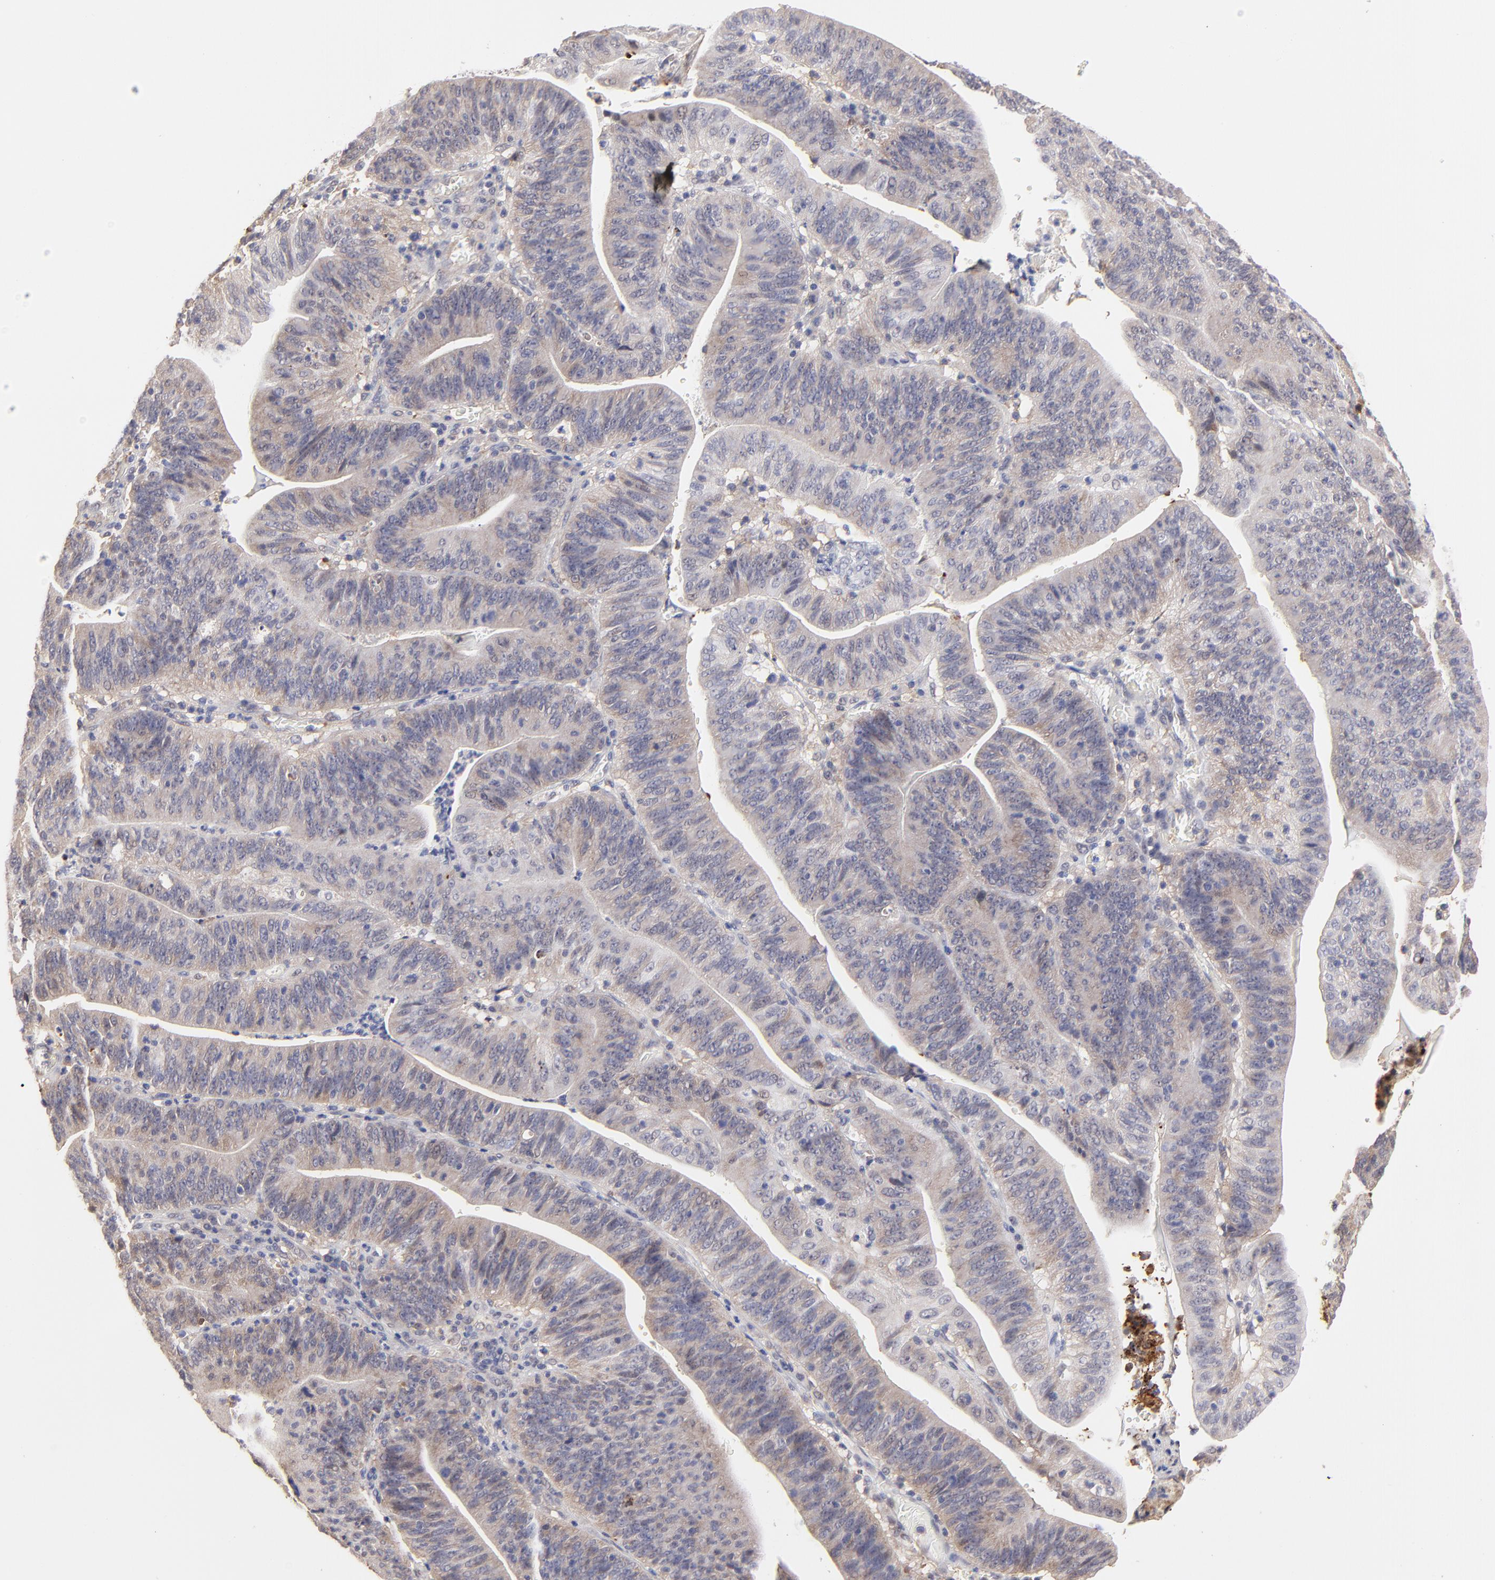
{"staining": {"intensity": "weak", "quantity": ">75%", "location": "cytoplasmic/membranous"}, "tissue": "stomach cancer", "cell_type": "Tumor cells", "image_type": "cancer", "snomed": [{"axis": "morphology", "description": "Adenocarcinoma, NOS"}, {"axis": "topography", "description": "Stomach, lower"}], "caption": "Protein staining displays weak cytoplasmic/membranous positivity in approximately >75% of tumor cells in adenocarcinoma (stomach).", "gene": "PSMD14", "patient": {"sex": "female", "age": 86}}